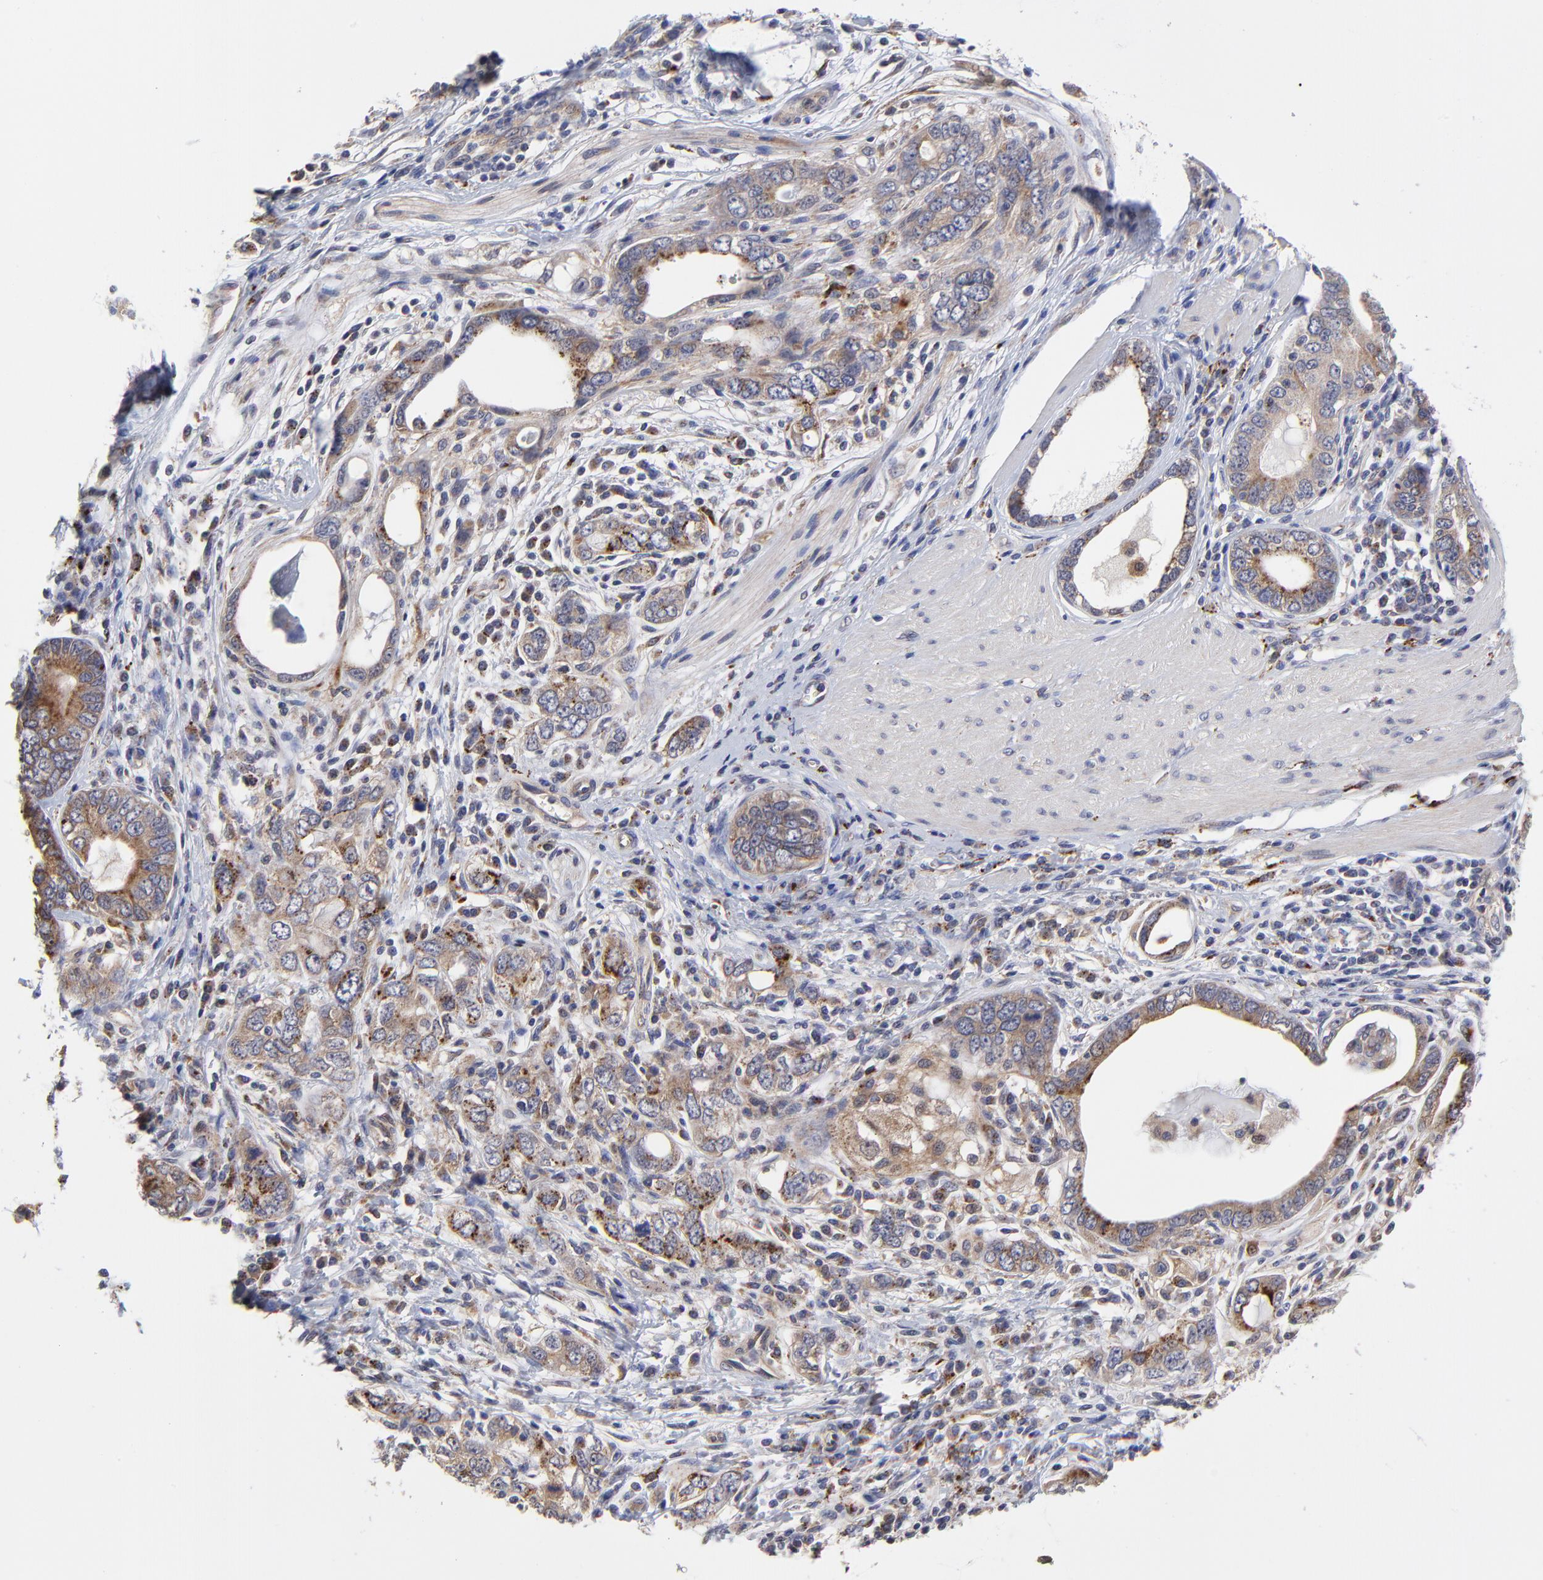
{"staining": {"intensity": "moderate", "quantity": ">75%", "location": "cytoplasmic/membranous"}, "tissue": "stomach cancer", "cell_type": "Tumor cells", "image_type": "cancer", "snomed": [{"axis": "morphology", "description": "Adenocarcinoma, NOS"}, {"axis": "topography", "description": "Stomach, lower"}], "caption": "An image of stomach cancer (adenocarcinoma) stained for a protein displays moderate cytoplasmic/membranous brown staining in tumor cells.", "gene": "PDE4B", "patient": {"sex": "female", "age": 93}}